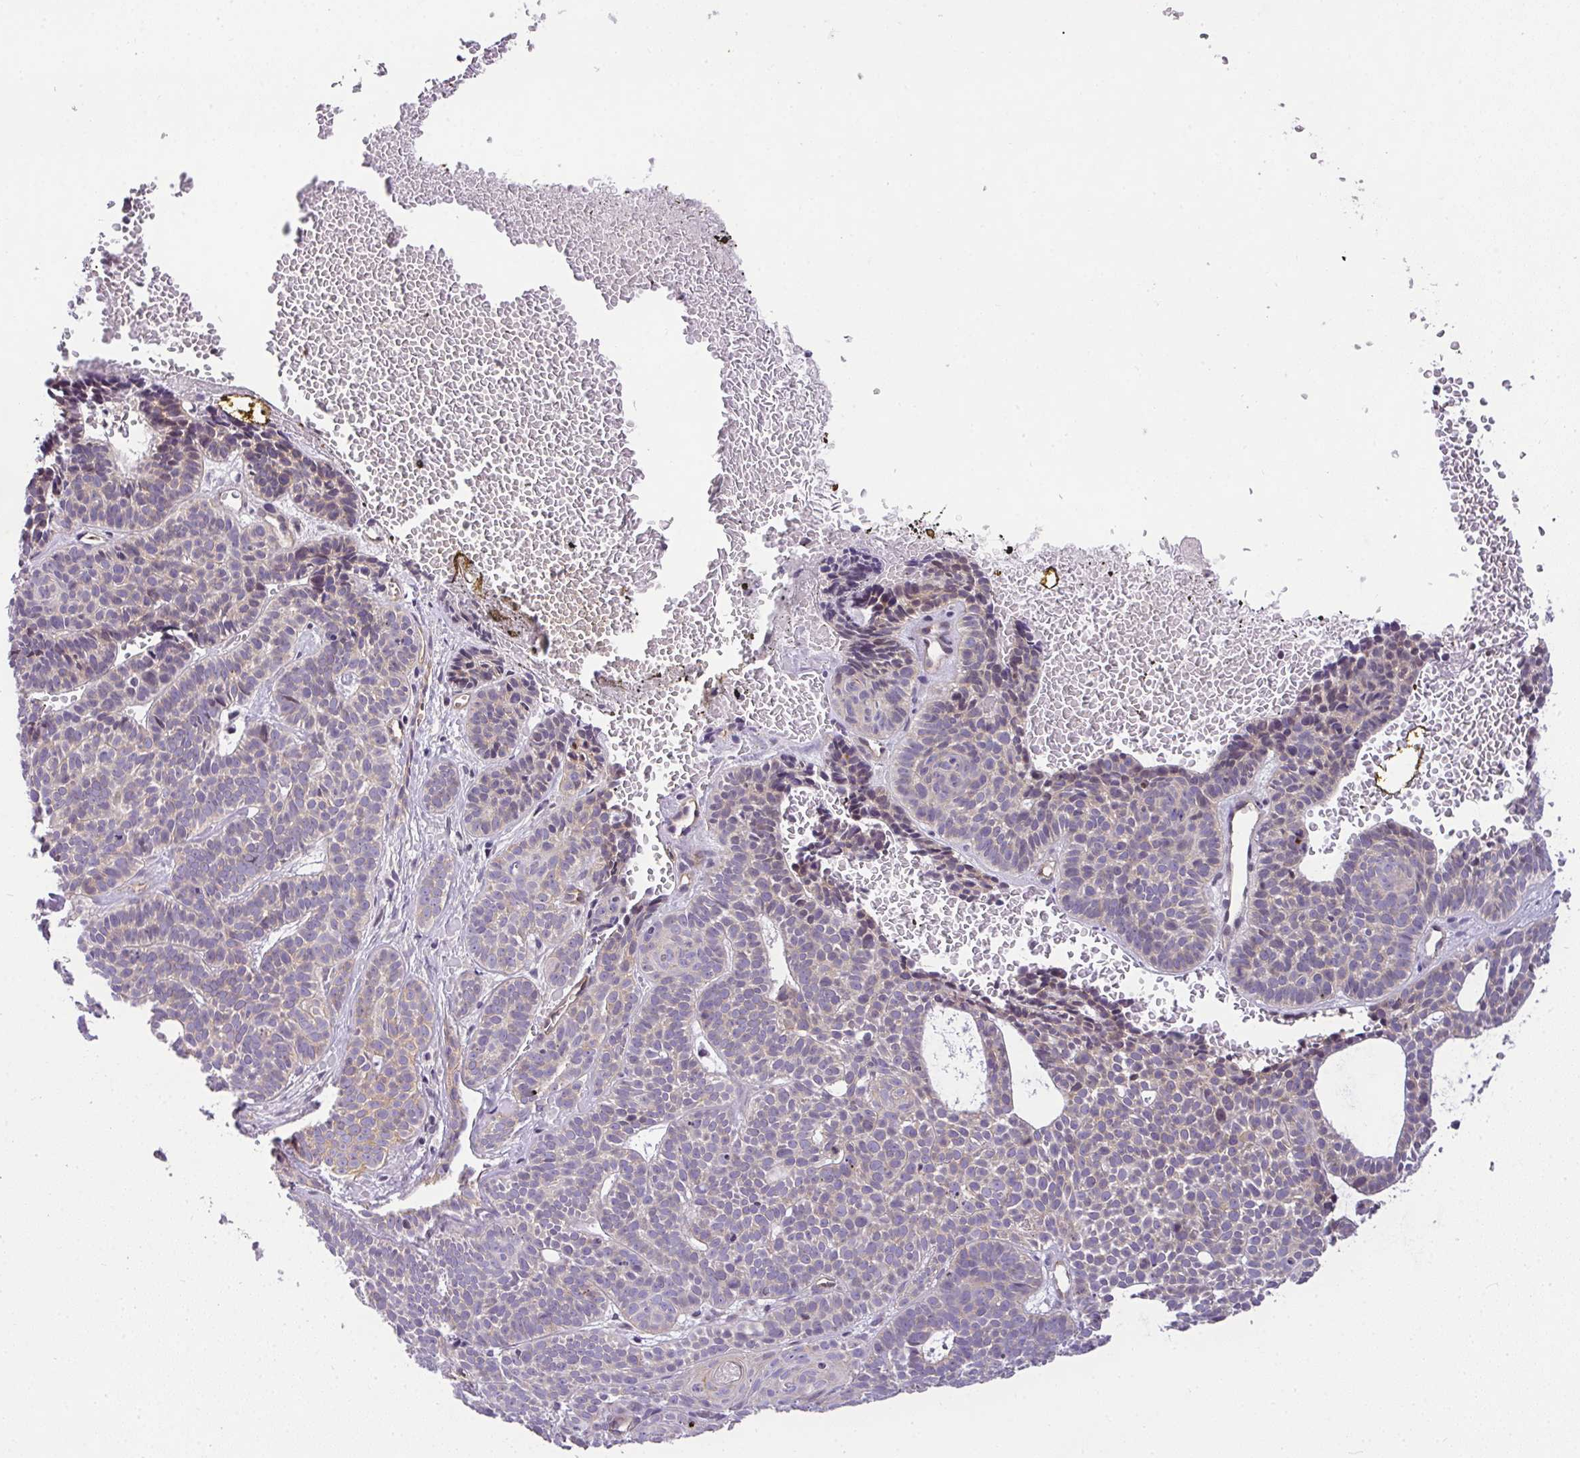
{"staining": {"intensity": "weak", "quantity": "<25%", "location": "cytoplasmic/membranous"}, "tissue": "skin cancer", "cell_type": "Tumor cells", "image_type": "cancer", "snomed": [{"axis": "morphology", "description": "Basal cell carcinoma"}, {"axis": "topography", "description": "Skin"}], "caption": "Human skin cancer stained for a protein using immunohistochemistry (IHC) displays no expression in tumor cells.", "gene": "OR11H4", "patient": {"sex": "male", "age": 85}}